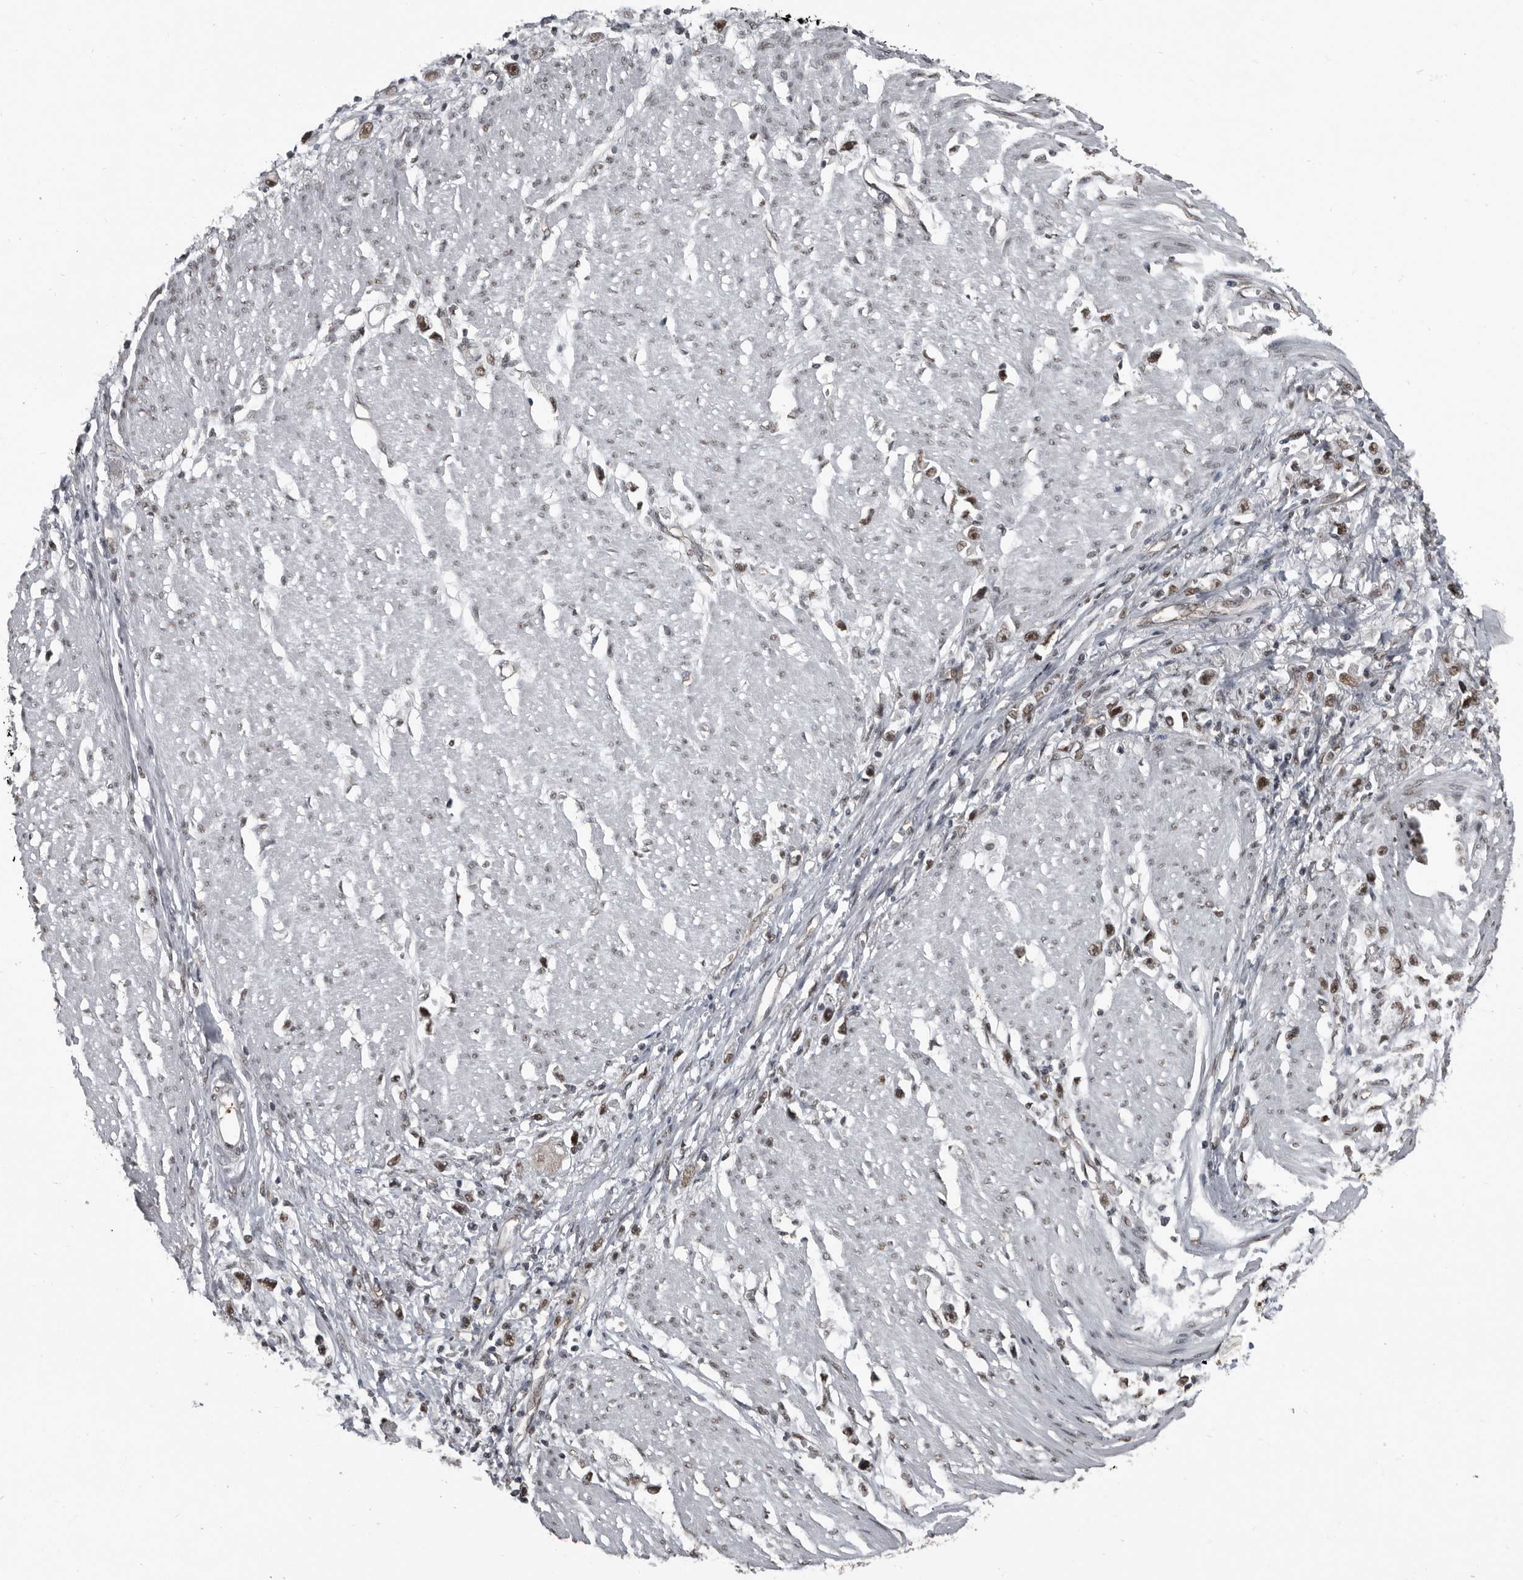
{"staining": {"intensity": "moderate", "quantity": ">75%", "location": "nuclear"}, "tissue": "stomach cancer", "cell_type": "Tumor cells", "image_type": "cancer", "snomed": [{"axis": "morphology", "description": "Adenocarcinoma, NOS"}, {"axis": "topography", "description": "Stomach"}], "caption": "The histopathology image shows immunohistochemical staining of stomach cancer (adenocarcinoma). There is moderate nuclear expression is identified in about >75% of tumor cells. The staining was performed using DAB to visualize the protein expression in brown, while the nuclei were stained in blue with hematoxylin (Magnification: 20x).", "gene": "CHD1L", "patient": {"sex": "female", "age": 59}}